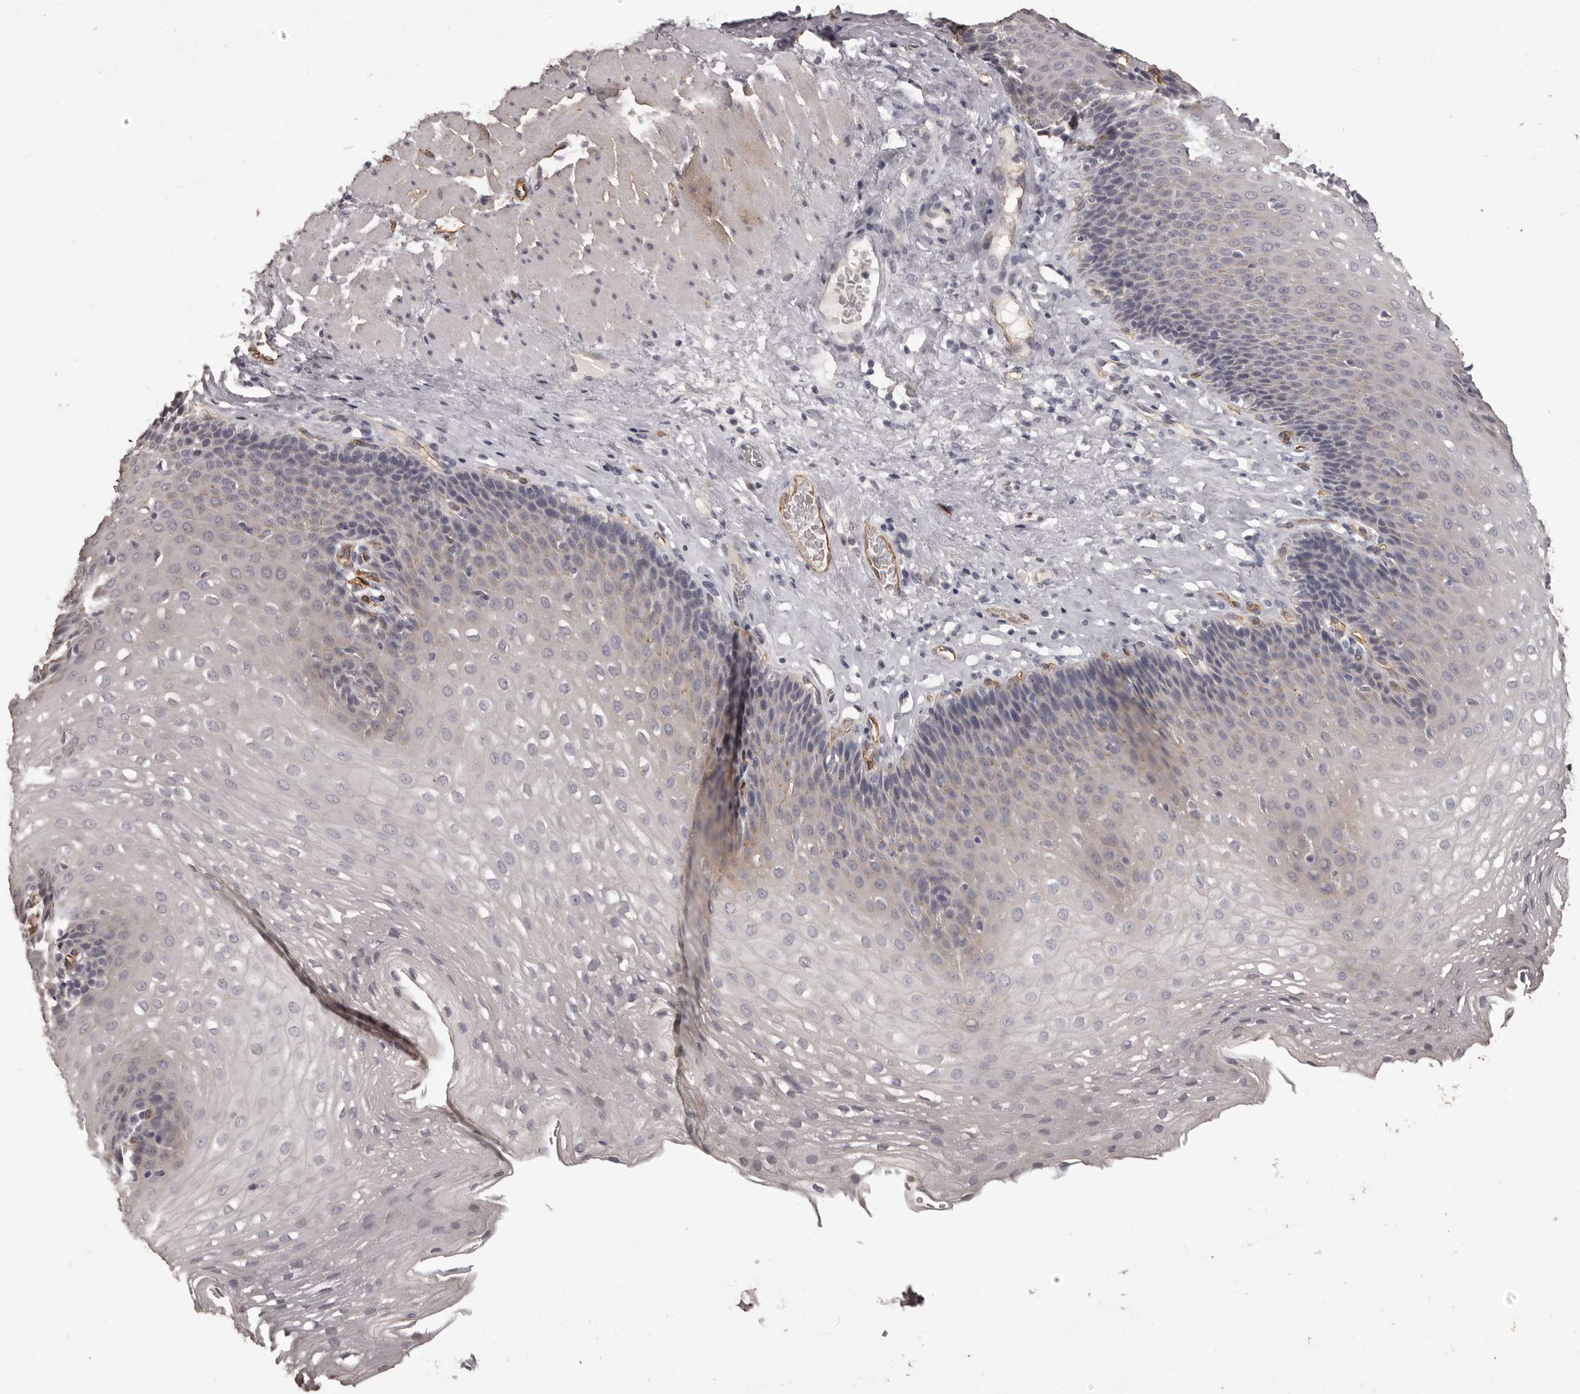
{"staining": {"intensity": "negative", "quantity": "none", "location": "none"}, "tissue": "esophagus", "cell_type": "Squamous epithelial cells", "image_type": "normal", "snomed": [{"axis": "morphology", "description": "Normal tissue, NOS"}, {"axis": "topography", "description": "Esophagus"}], "caption": "The immunohistochemistry micrograph has no significant expression in squamous epithelial cells of esophagus.", "gene": "GPR78", "patient": {"sex": "female", "age": 66}}